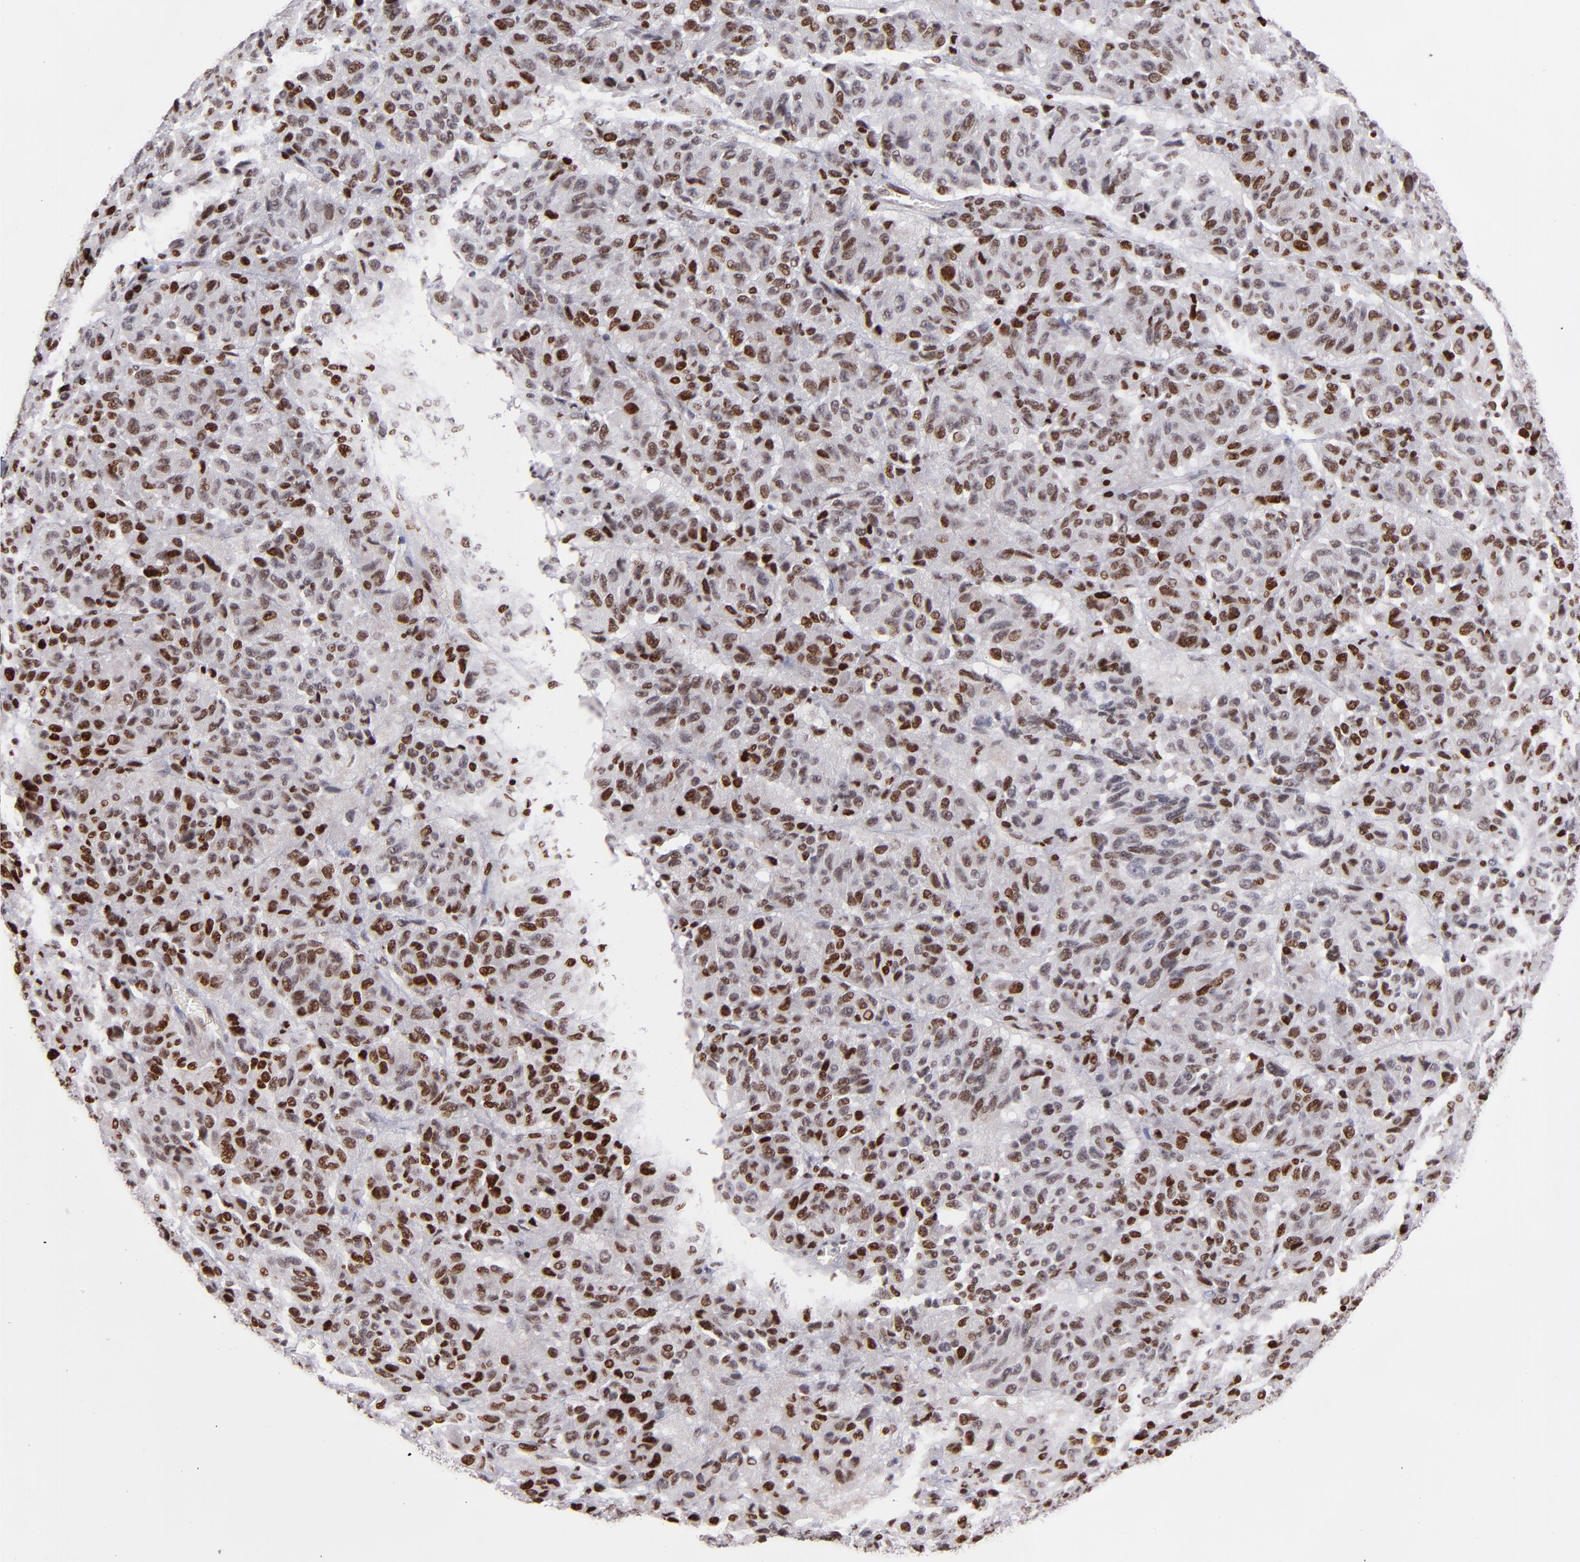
{"staining": {"intensity": "strong", "quantity": "25%-75%", "location": "nuclear"}, "tissue": "melanoma", "cell_type": "Tumor cells", "image_type": "cancer", "snomed": [{"axis": "morphology", "description": "Malignant melanoma, Metastatic site"}, {"axis": "topography", "description": "Lung"}], "caption": "Protein positivity by IHC exhibits strong nuclear expression in about 25%-75% of tumor cells in melanoma.", "gene": "POLA1", "patient": {"sex": "male", "age": 64}}